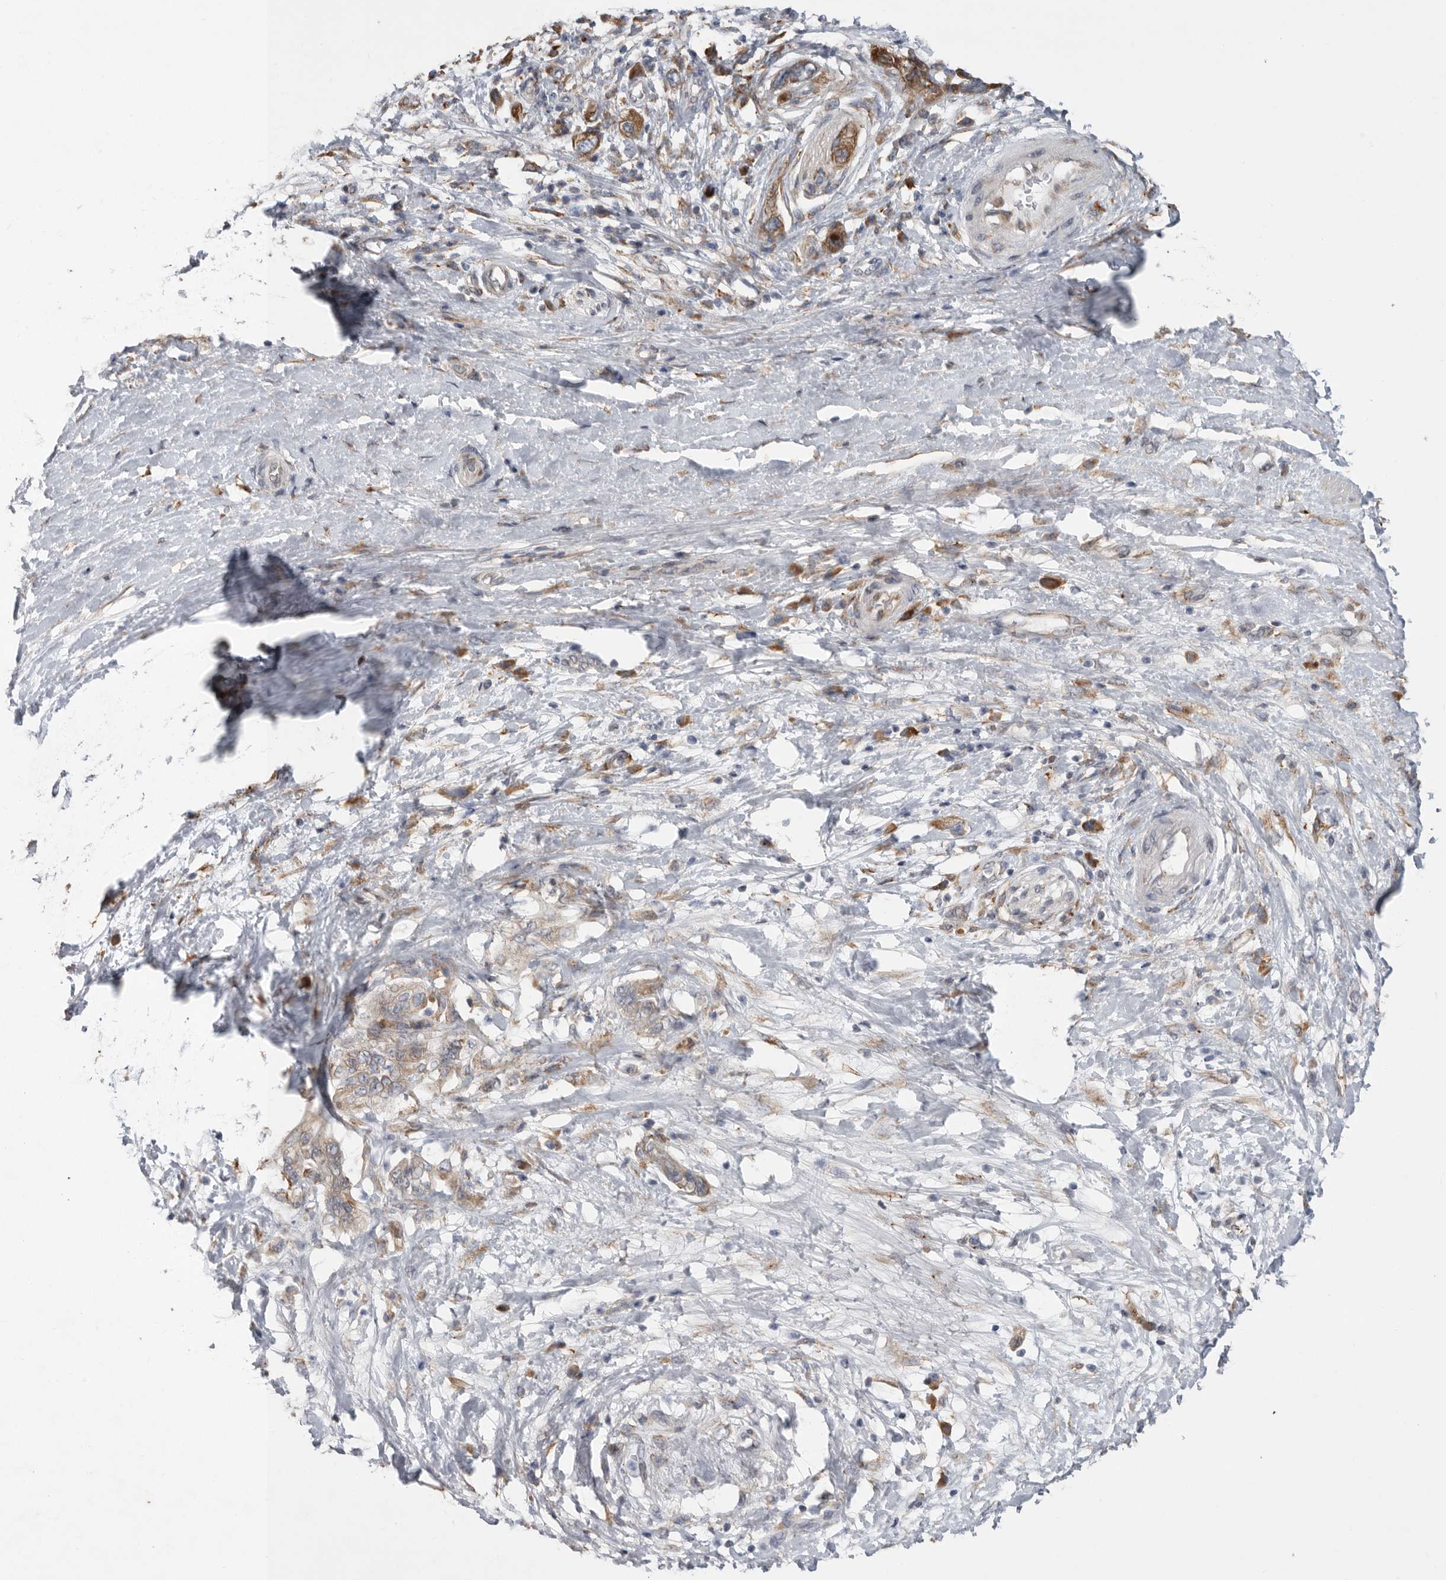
{"staining": {"intensity": "moderate", "quantity": "<25%", "location": "cytoplasmic/membranous"}, "tissue": "pancreatic cancer", "cell_type": "Tumor cells", "image_type": "cancer", "snomed": [{"axis": "morphology", "description": "Adenocarcinoma, NOS"}, {"axis": "topography", "description": "Pancreas"}], "caption": "Pancreatic cancer stained with a brown dye shows moderate cytoplasmic/membranous positive staining in about <25% of tumor cells.", "gene": "GANAB", "patient": {"sex": "female", "age": 73}}